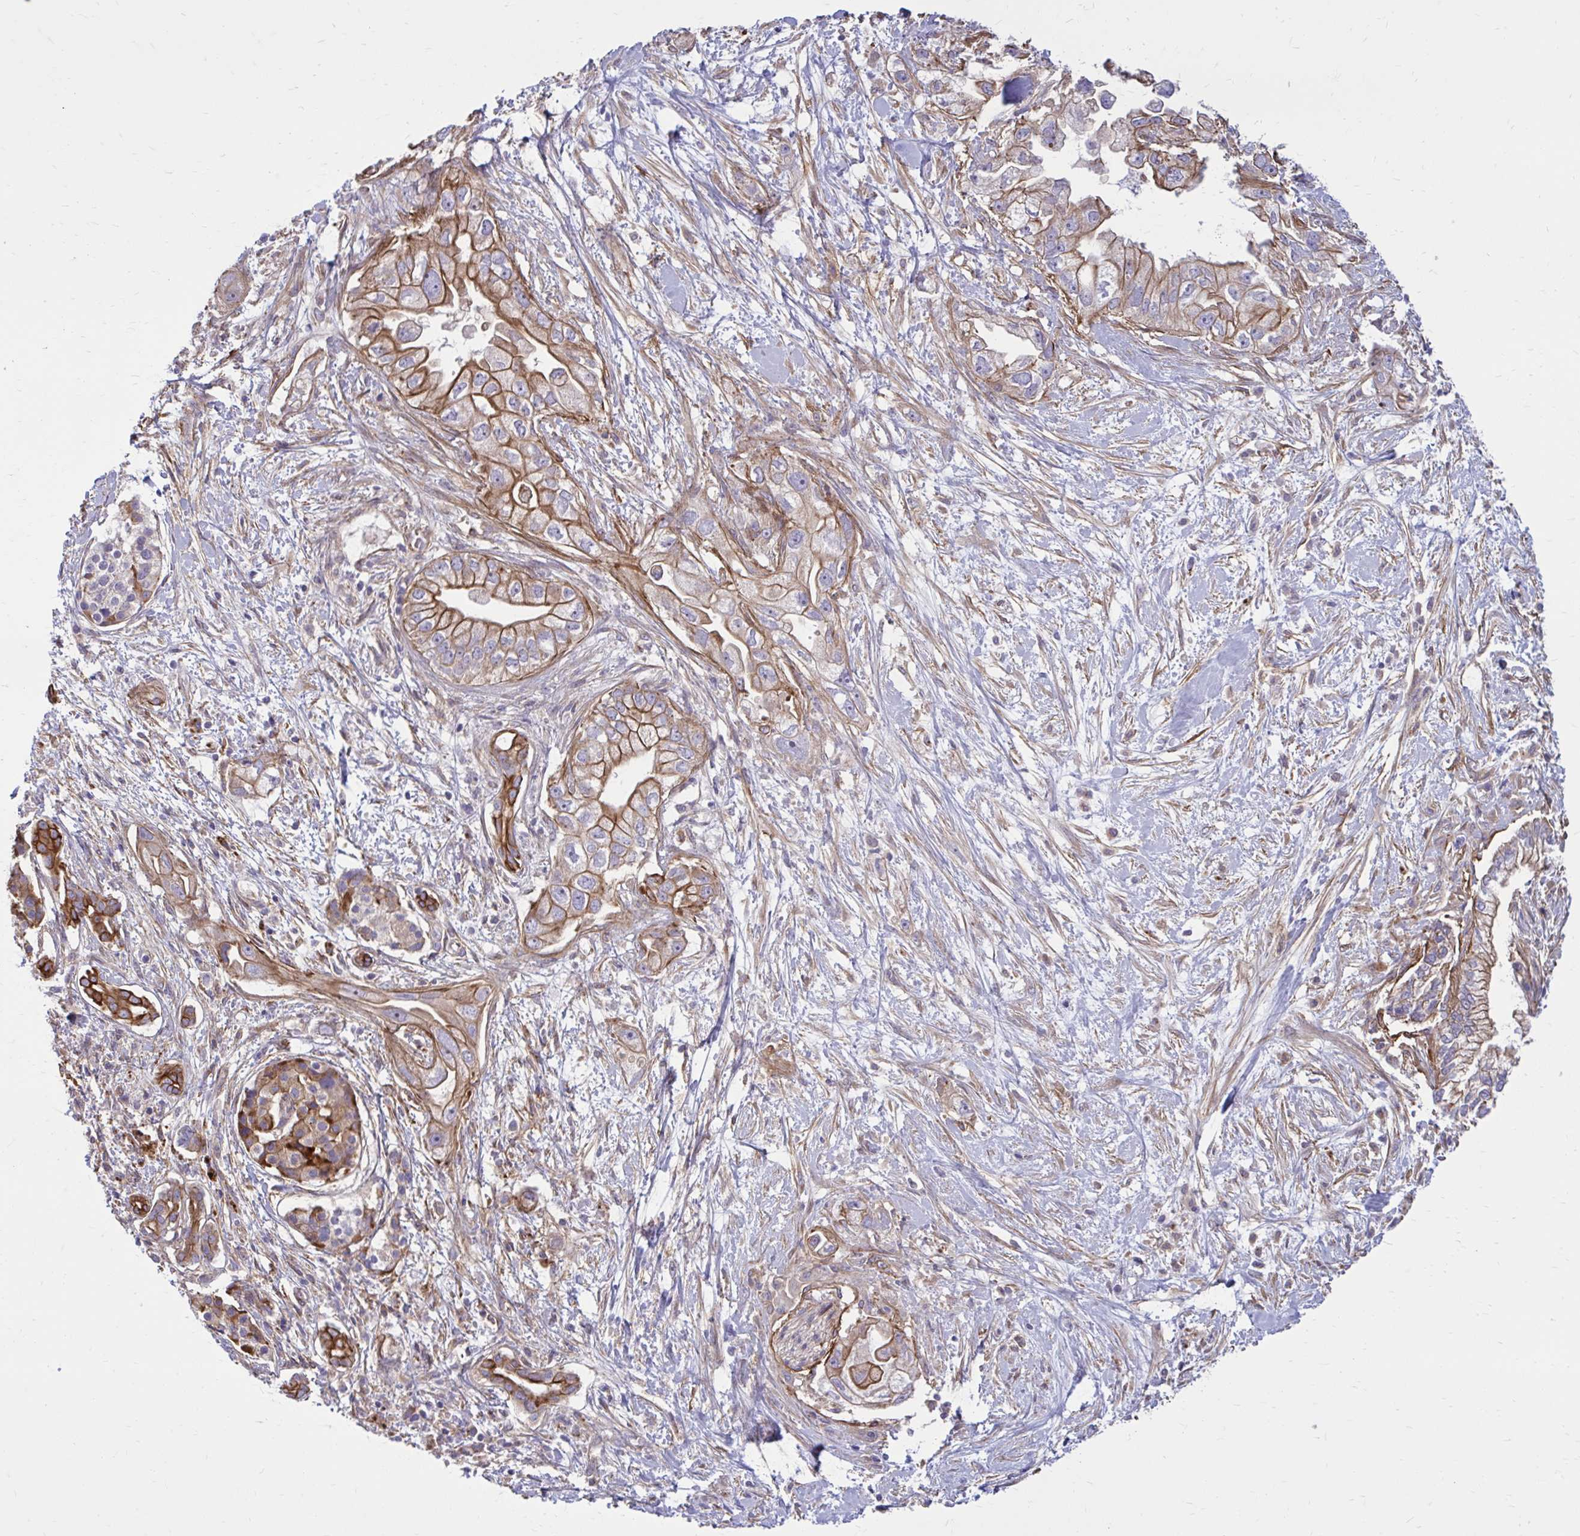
{"staining": {"intensity": "strong", "quantity": ">75%", "location": "cytoplasmic/membranous"}, "tissue": "pancreatic cancer", "cell_type": "Tumor cells", "image_type": "cancer", "snomed": [{"axis": "morphology", "description": "Adenocarcinoma, NOS"}, {"axis": "topography", "description": "Pancreas"}], "caption": "Protein analysis of pancreatic cancer tissue demonstrates strong cytoplasmic/membranous positivity in about >75% of tumor cells.", "gene": "FAP", "patient": {"sex": "male", "age": 70}}